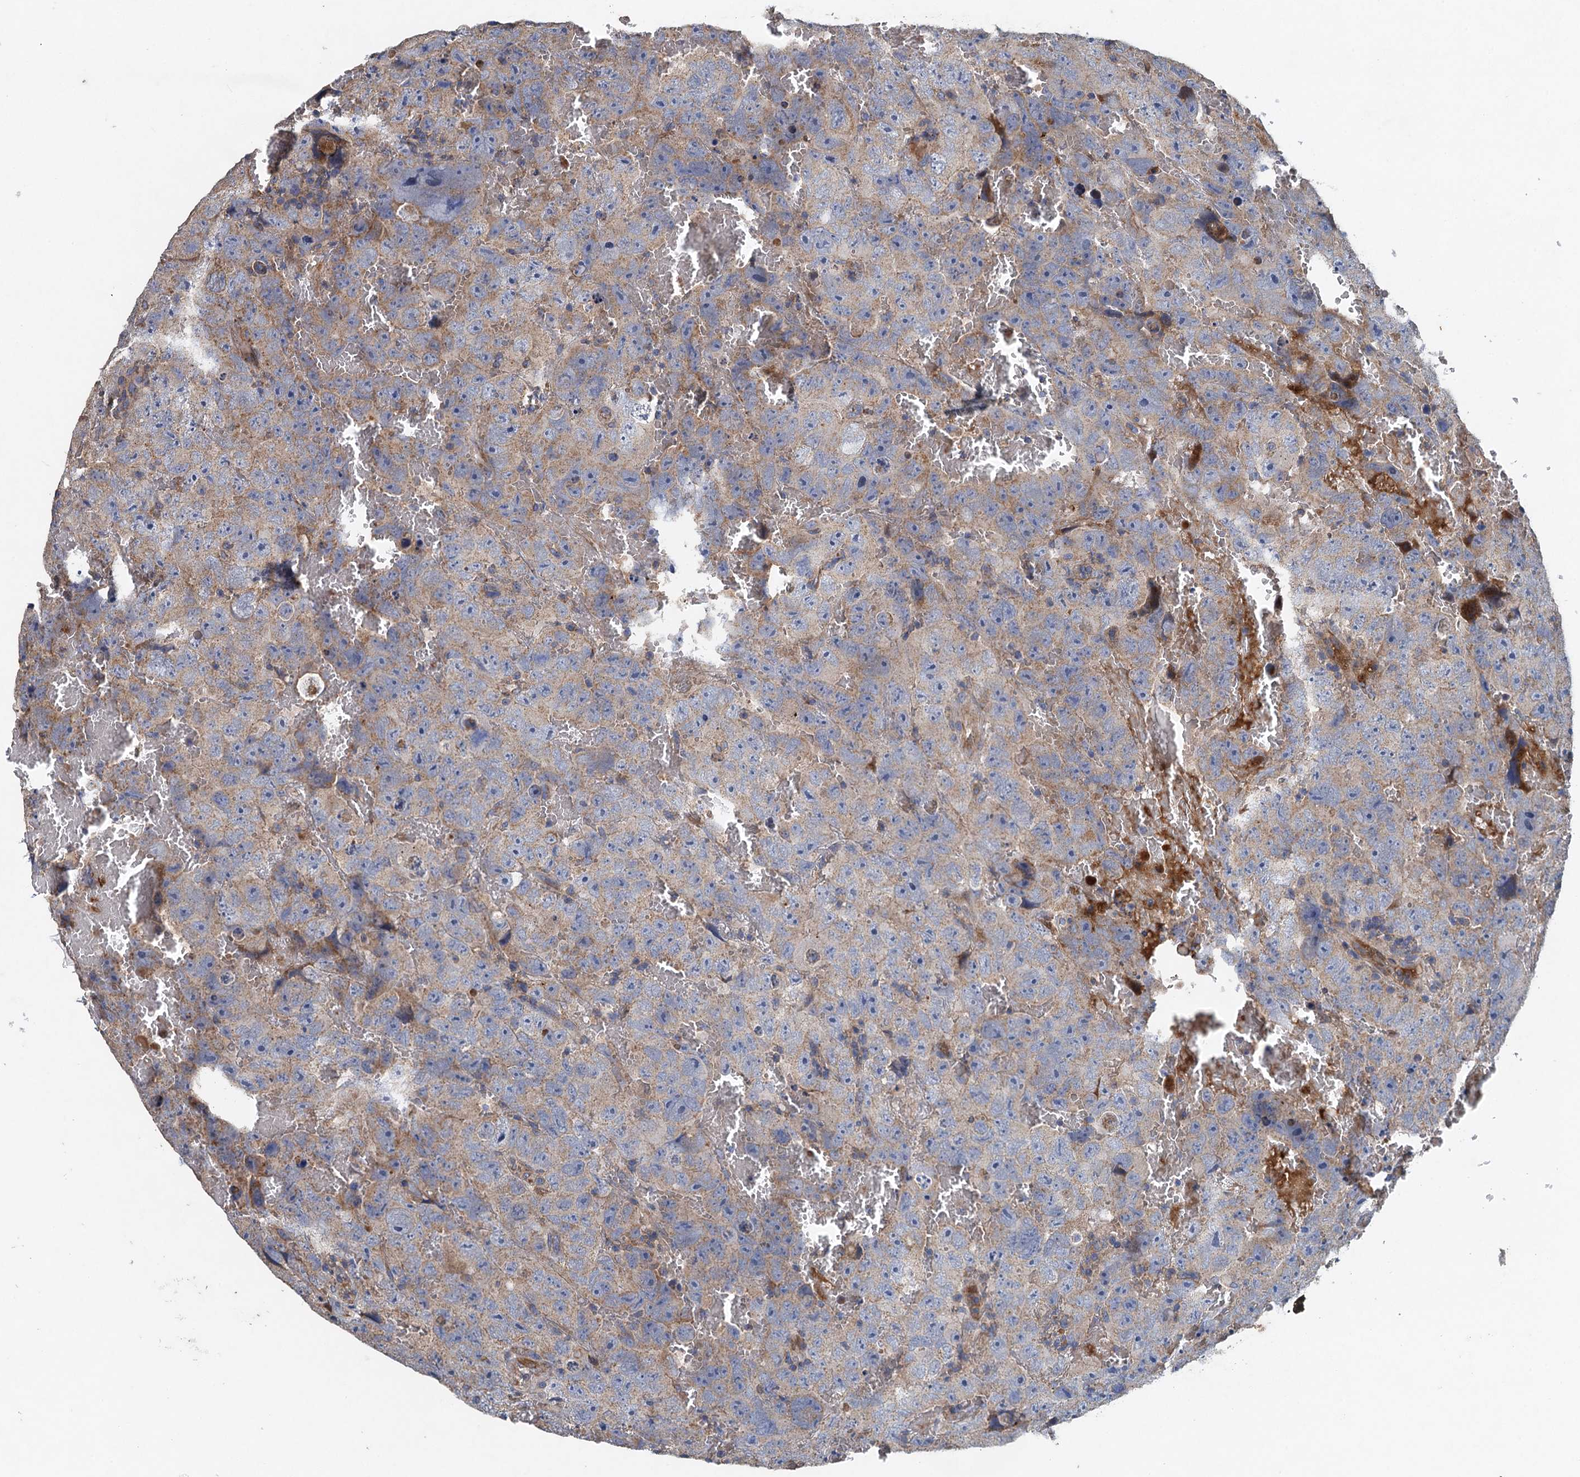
{"staining": {"intensity": "weak", "quantity": "<25%", "location": "cytoplasmic/membranous"}, "tissue": "testis cancer", "cell_type": "Tumor cells", "image_type": "cancer", "snomed": [{"axis": "morphology", "description": "Carcinoma, Embryonal, NOS"}, {"axis": "topography", "description": "Testis"}], "caption": "Tumor cells show no significant staining in testis embryonal carcinoma.", "gene": "BCS1L", "patient": {"sex": "male", "age": 45}}